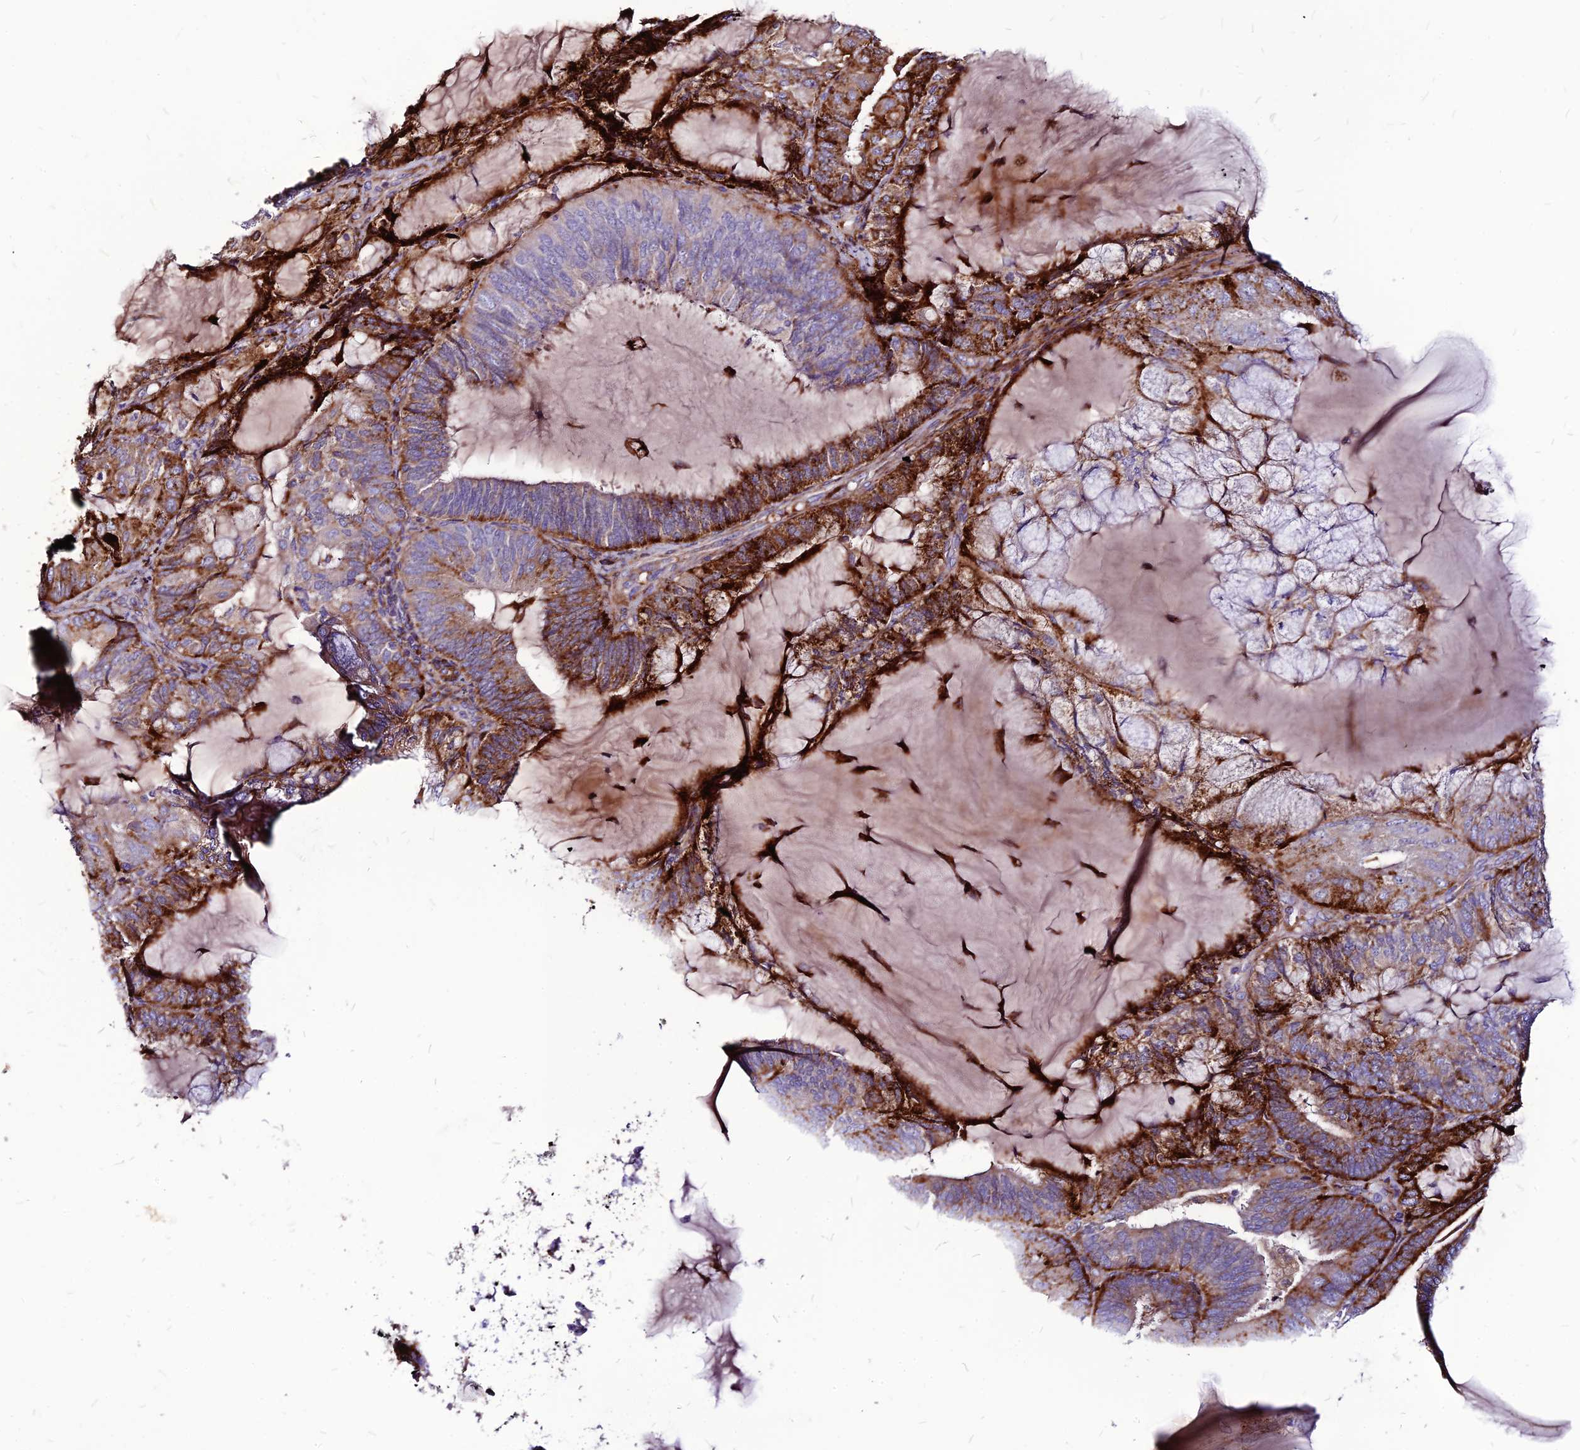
{"staining": {"intensity": "strong", "quantity": "<25%", "location": "cytoplasmic/membranous"}, "tissue": "endometrial cancer", "cell_type": "Tumor cells", "image_type": "cancer", "snomed": [{"axis": "morphology", "description": "Adenocarcinoma, NOS"}, {"axis": "topography", "description": "Endometrium"}], "caption": "Immunohistochemistry of human endometrial cancer (adenocarcinoma) displays medium levels of strong cytoplasmic/membranous staining in about <25% of tumor cells.", "gene": "RIMOC1", "patient": {"sex": "female", "age": 81}}